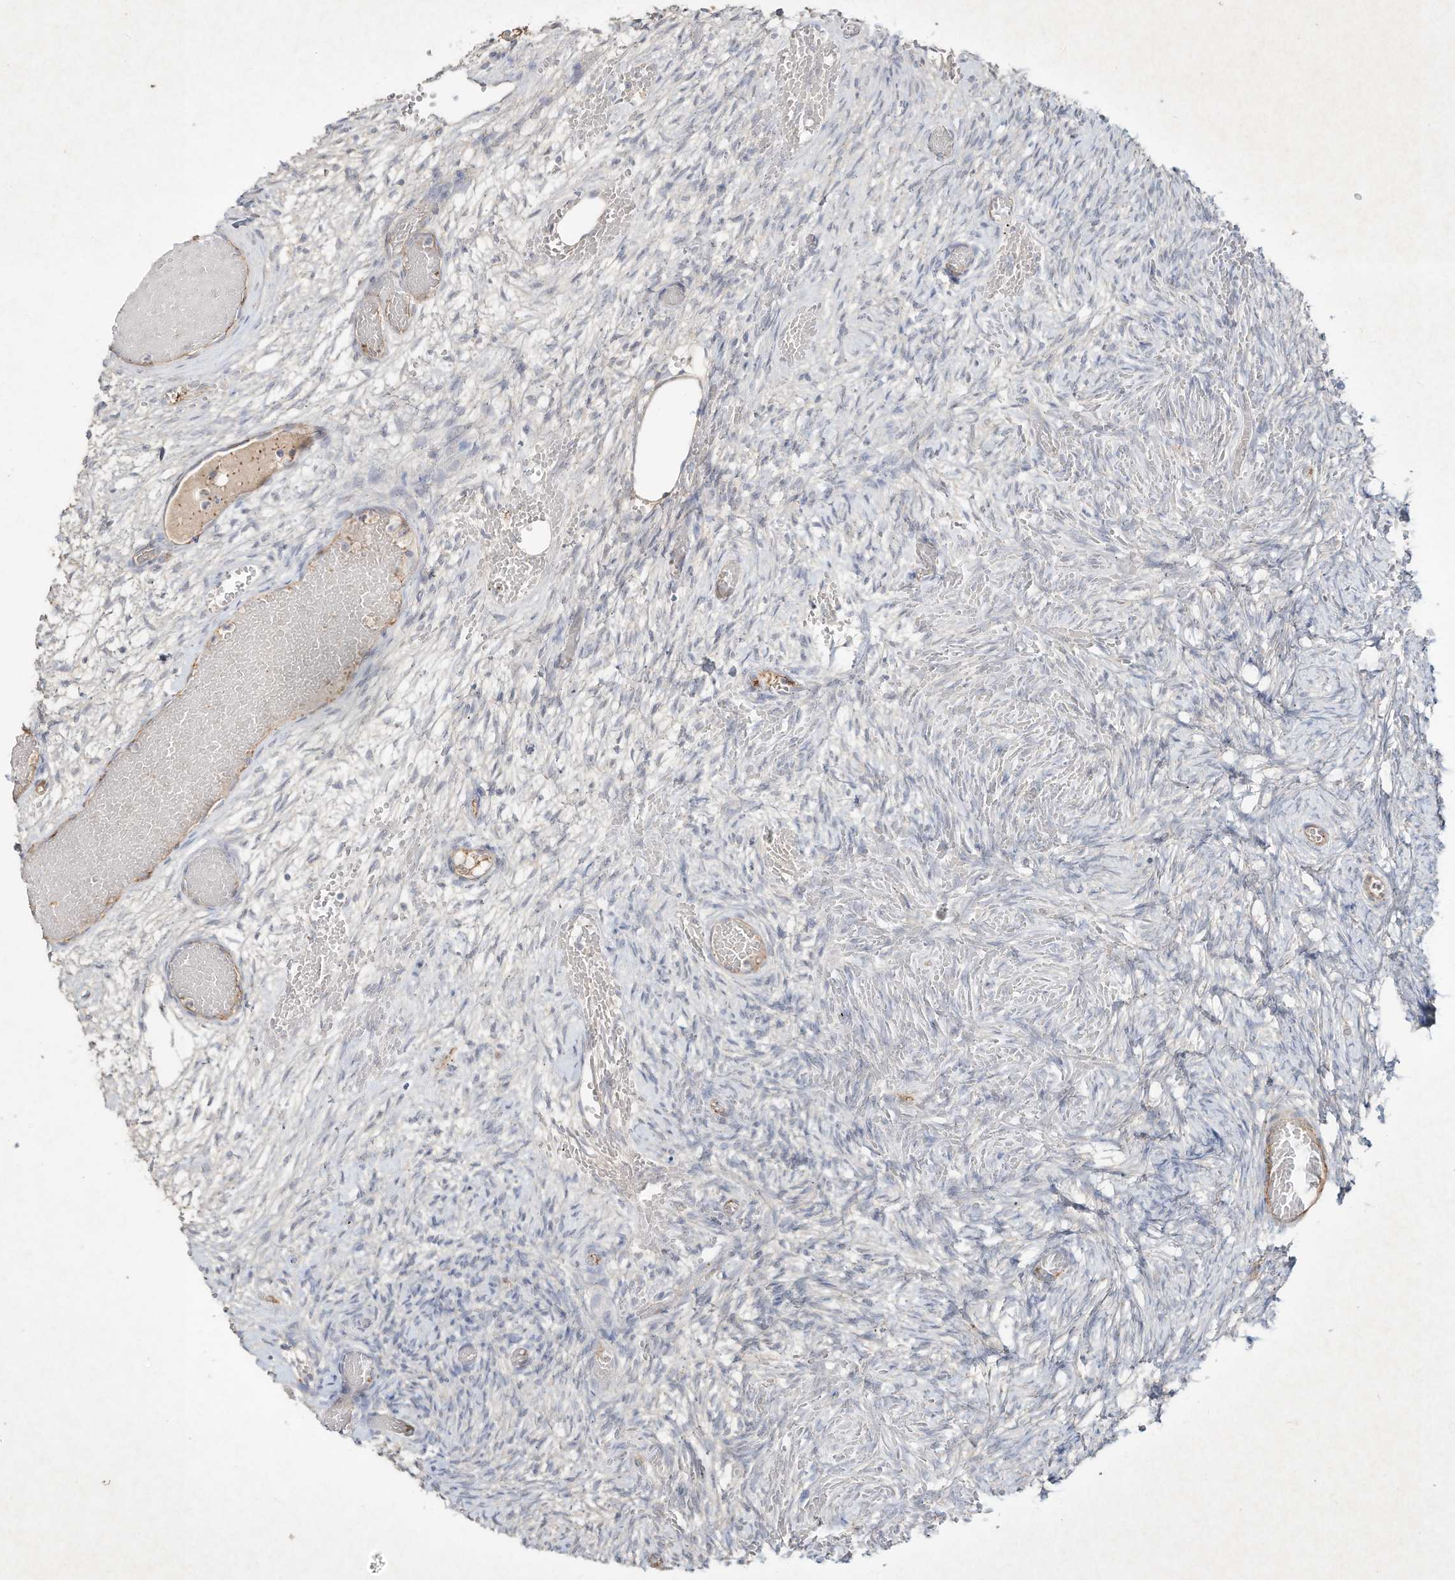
{"staining": {"intensity": "negative", "quantity": "none", "location": "none"}, "tissue": "ovary", "cell_type": "Ovarian stroma cells", "image_type": "normal", "snomed": [{"axis": "morphology", "description": "Adenocarcinoma, NOS"}, {"axis": "topography", "description": "Endometrium"}], "caption": "DAB immunohistochemical staining of benign human ovary shows no significant staining in ovarian stroma cells. (Brightfield microscopy of DAB (3,3'-diaminobenzidine) immunohistochemistry at high magnification).", "gene": "HTR5A", "patient": {"sex": "female", "age": 32}}